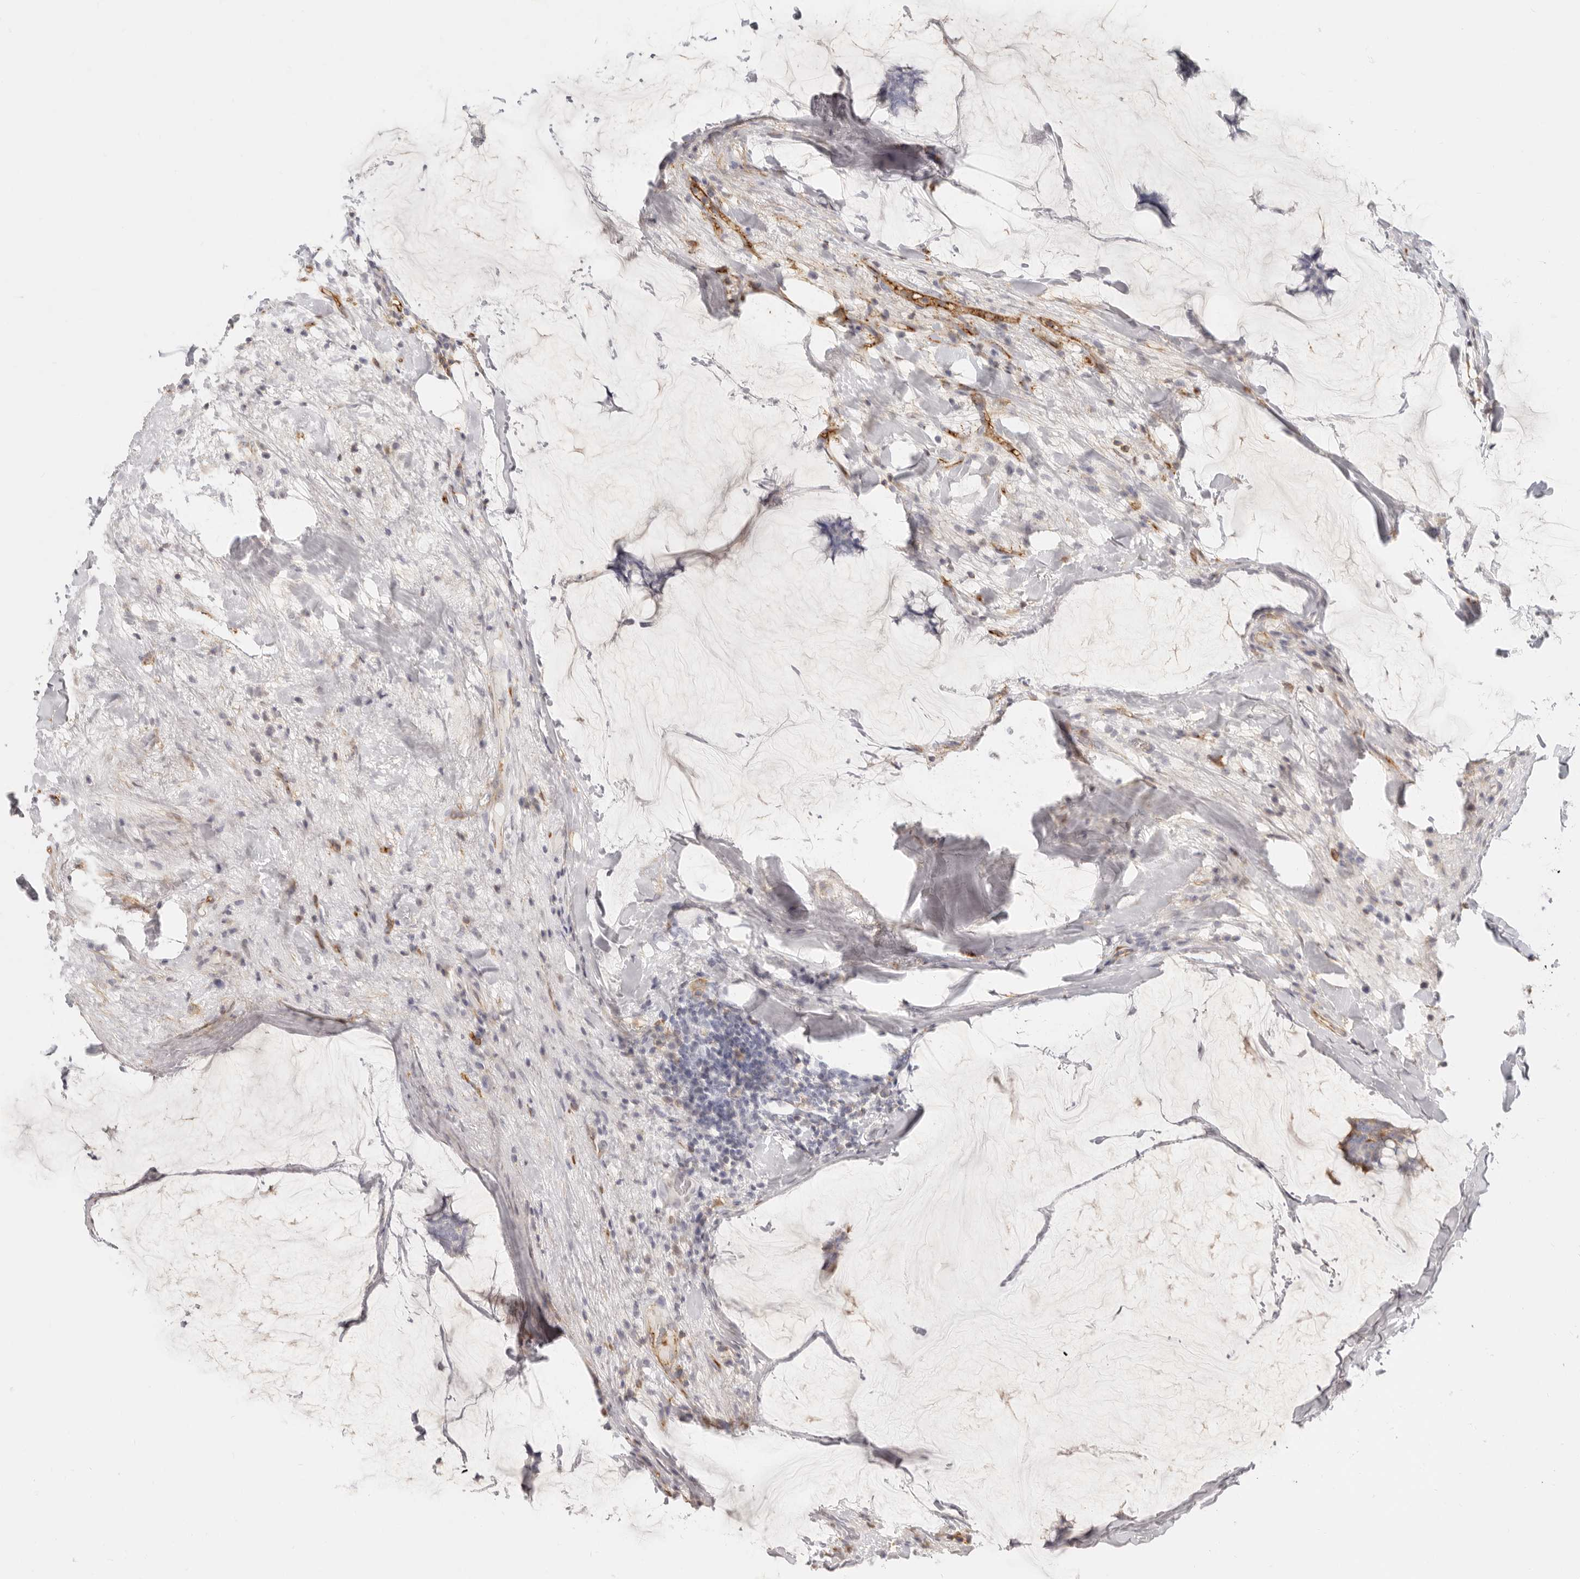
{"staining": {"intensity": "moderate", "quantity": "<25%", "location": "cytoplasmic/membranous"}, "tissue": "breast cancer", "cell_type": "Tumor cells", "image_type": "cancer", "snomed": [{"axis": "morphology", "description": "Duct carcinoma"}, {"axis": "topography", "description": "Breast"}], "caption": "Breast infiltrating ductal carcinoma stained with immunohistochemistry (IHC) displays moderate cytoplasmic/membranous staining in about <25% of tumor cells. (brown staining indicates protein expression, while blue staining denotes nuclei).", "gene": "NIBAN1", "patient": {"sex": "female", "age": 93}}